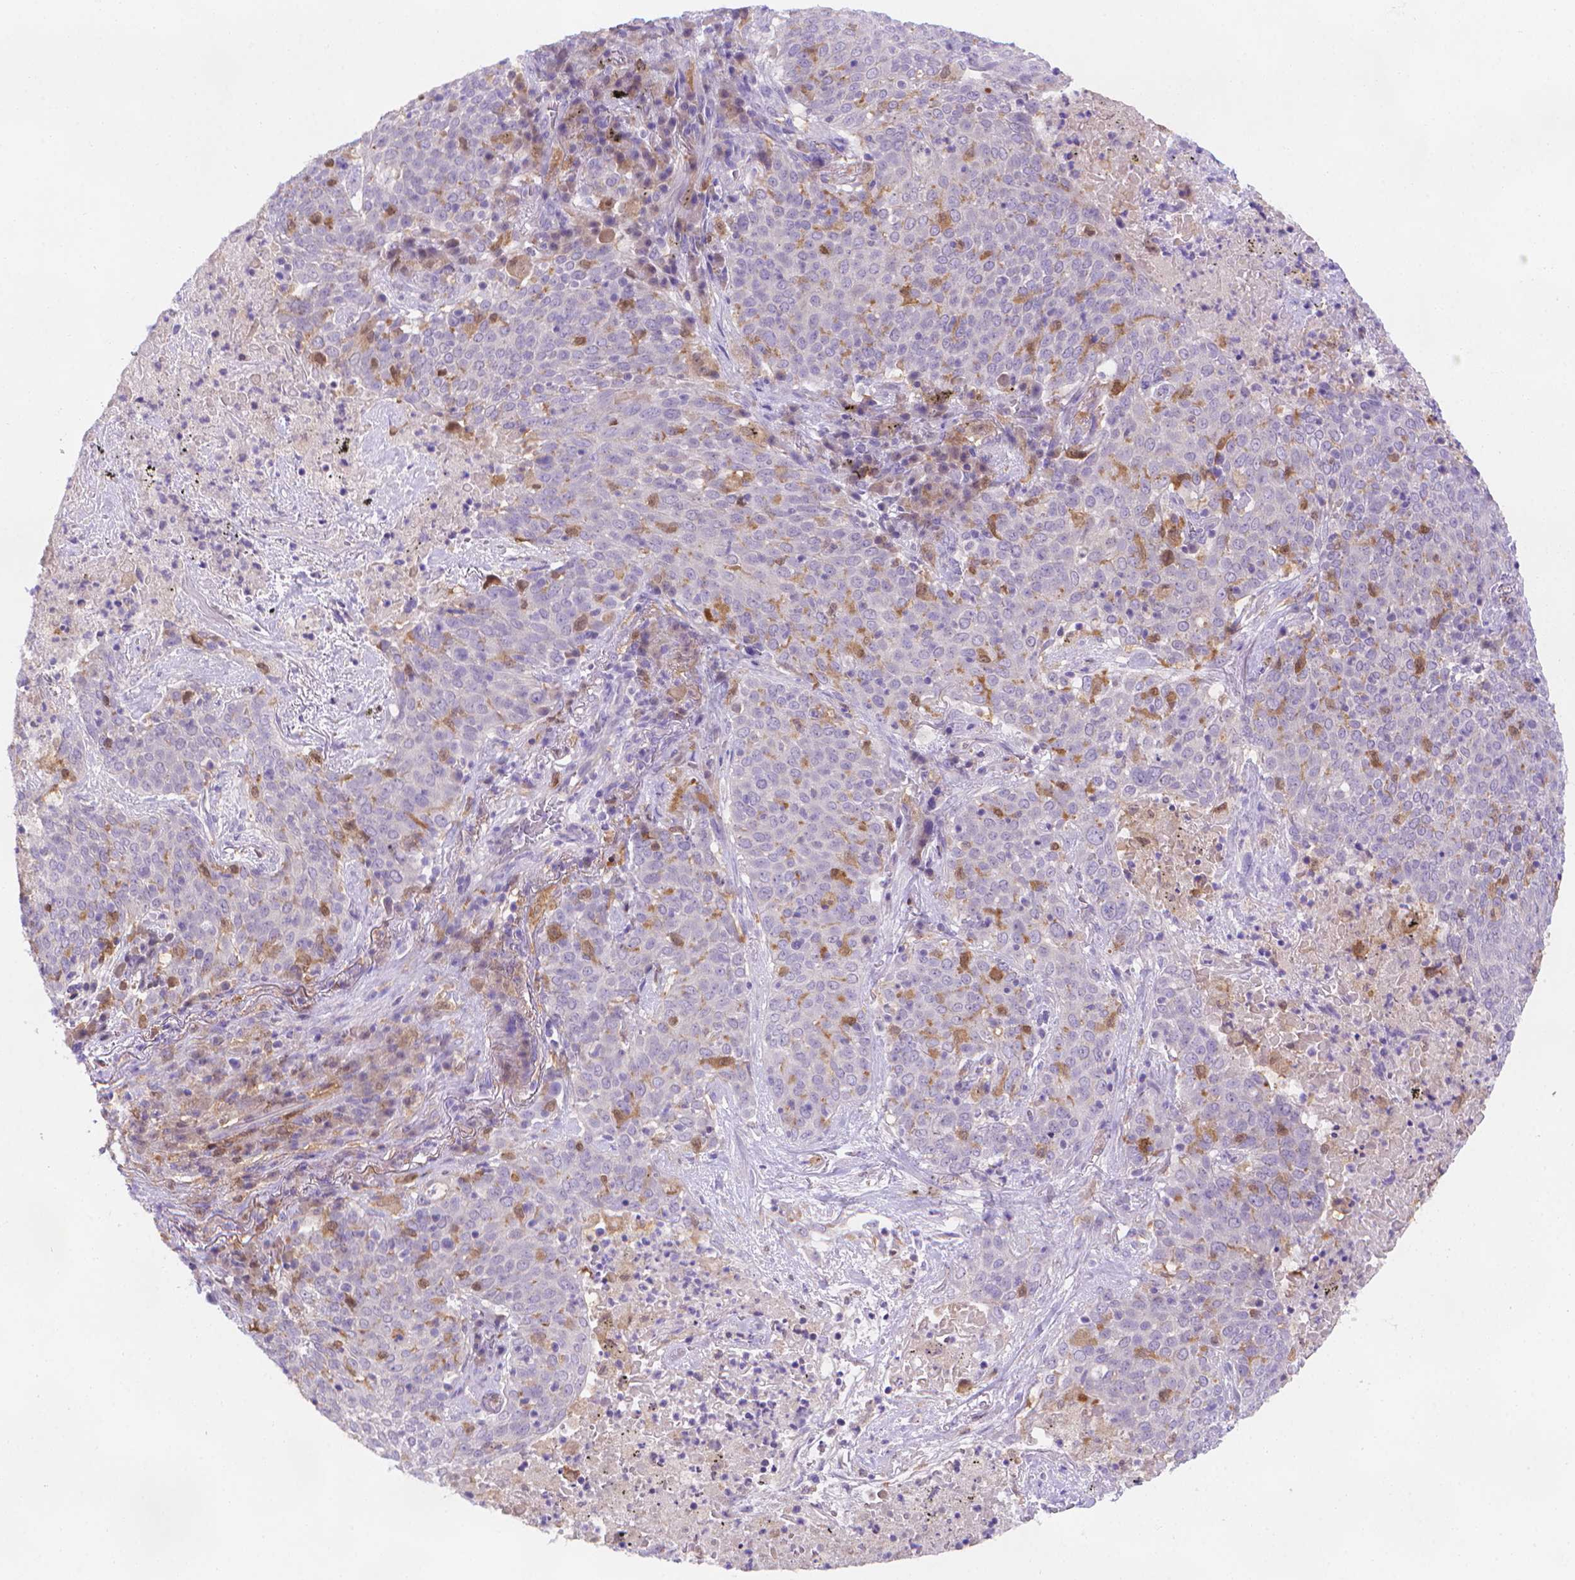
{"staining": {"intensity": "negative", "quantity": "none", "location": "none"}, "tissue": "lung cancer", "cell_type": "Tumor cells", "image_type": "cancer", "snomed": [{"axis": "morphology", "description": "Squamous cell carcinoma, NOS"}, {"axis": "topography", "description": "Lung"}], "caption": "Immunohistochemistry image of neoplastic tissue: lung squamous cell carcinoma stained with DAB exhibits no significant protein positivity in tumor cells.", "gene": "FGD2", "patient": {"sex": "male", "age": 82}}